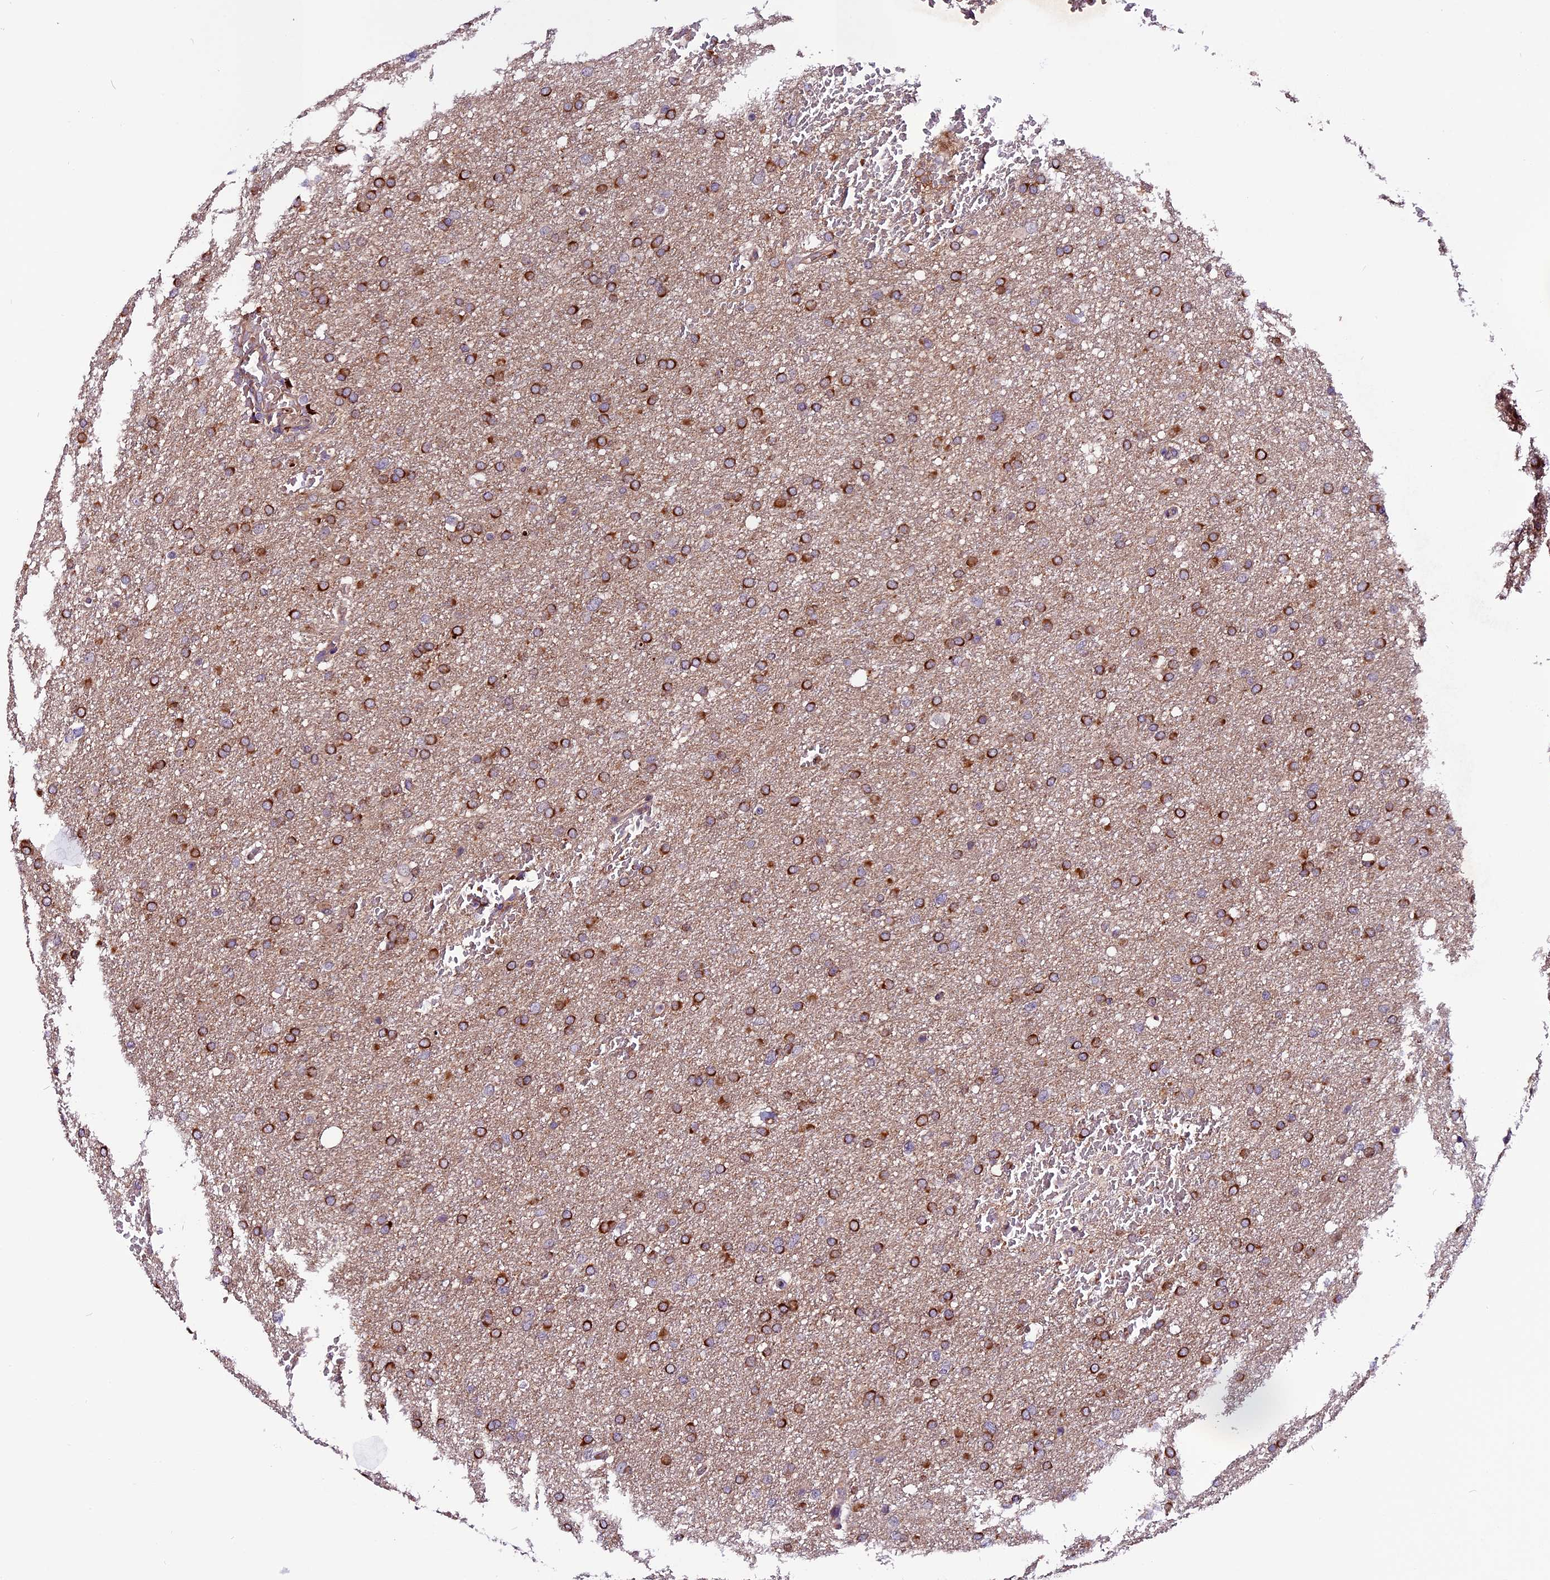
{"staining": {"intensity": "strong", "quantity": ">75%", "location": "cytoplasmic/membranous"}, "tissue": "glioma", "cell_type": "Tumor cells", "image_type": "cancer", "snomed": [{"axis": "morphology", "description": "Glioma, malignant, High grade"}, {"axis": "topography", "description": "Cerebral cortex"}], "caption": "The immunohistochemical stain labels strong cytoplasmic/membranous positivity in tumor cells of malignant glioma (high-grade) tissue. The protein is stained brown, and the nuclei are stained in blue (DAB (3,3'-diaminobenzidine) IHC with brightfield microscopy, high magnification).", "gene": "RINL", "patient": {"sex": "female", "age": 36}}